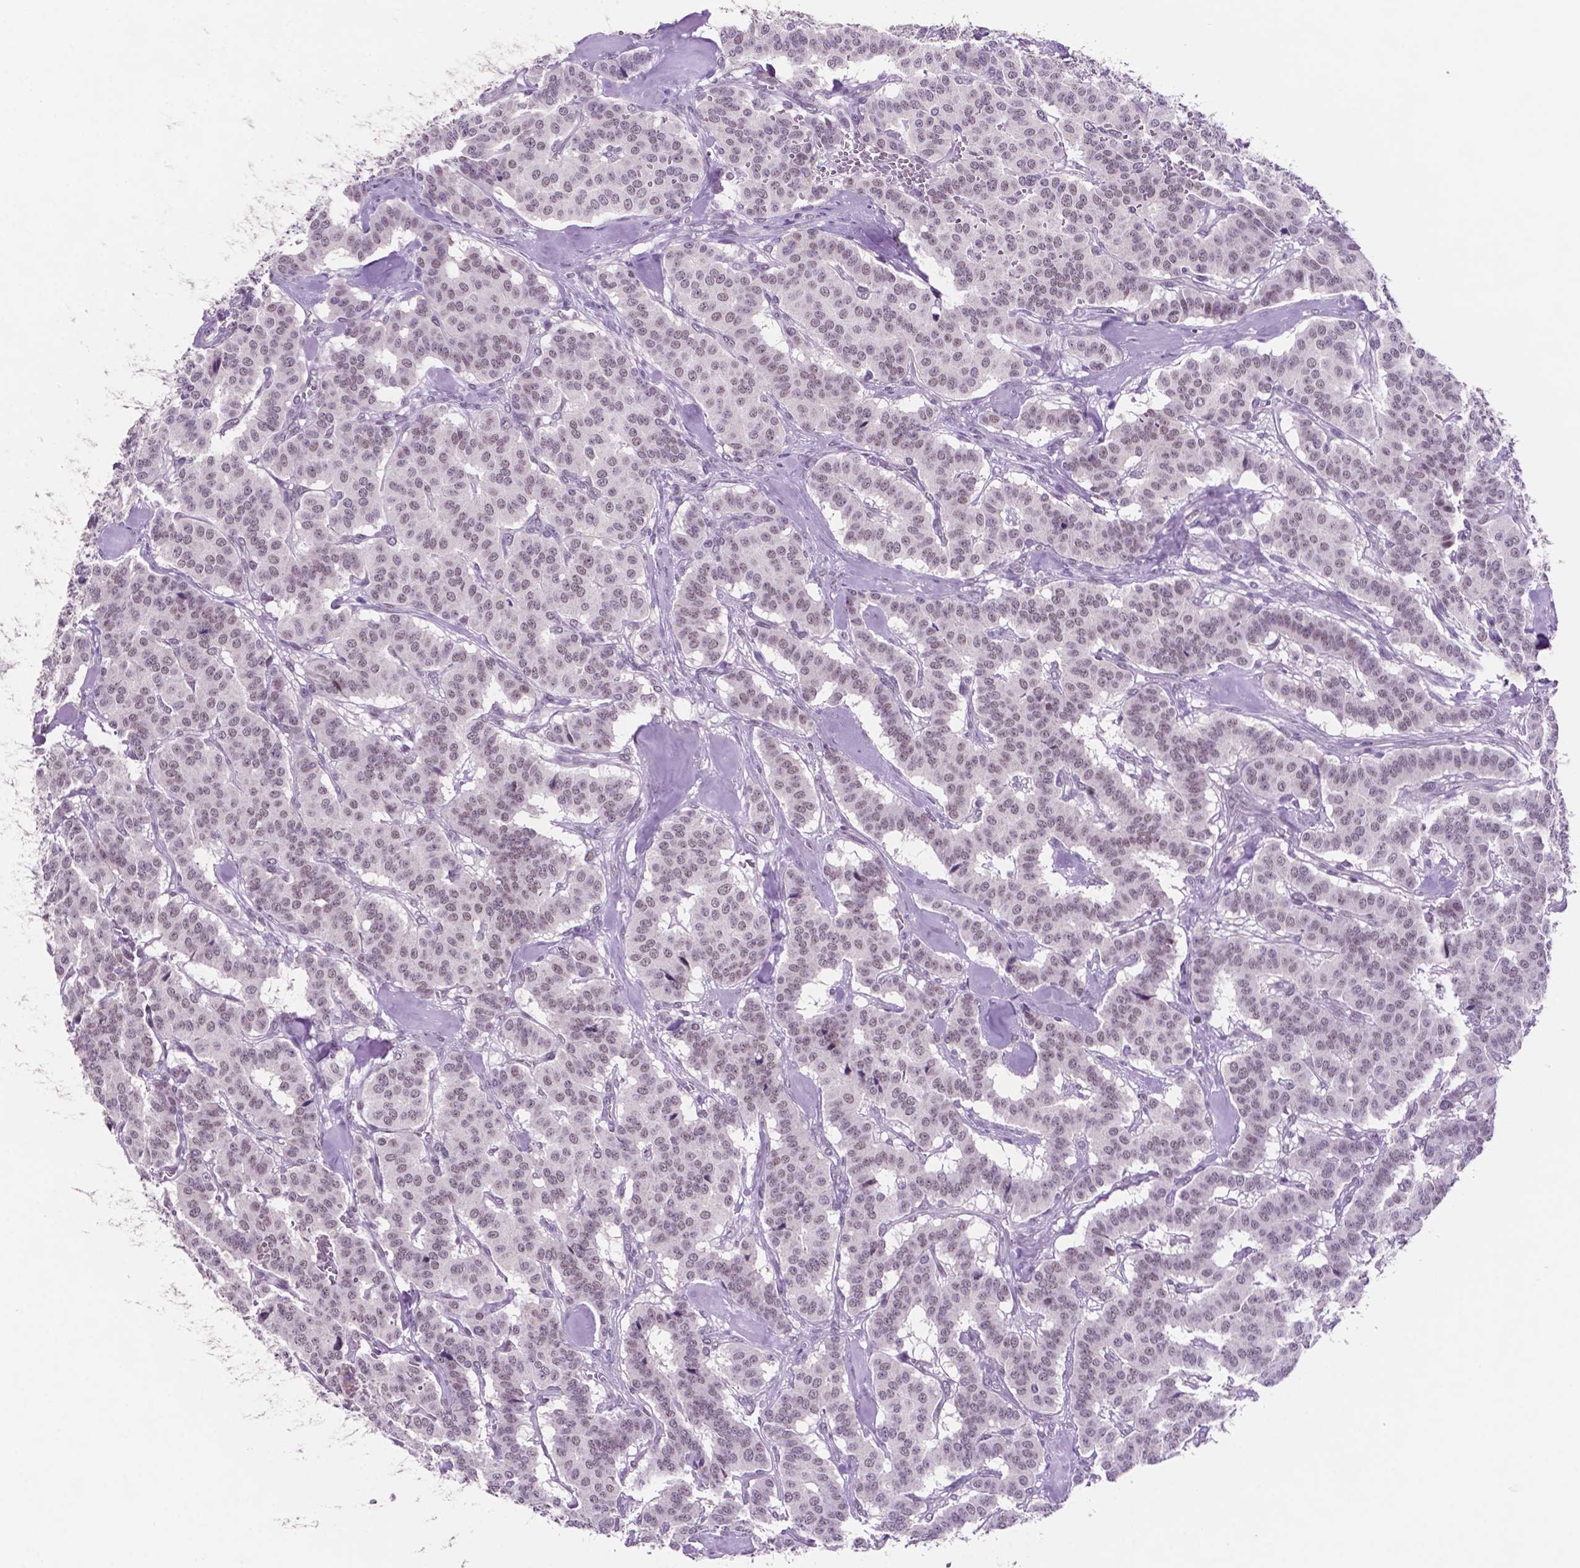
{"staining": {"intensity": "weak", "quantity": "<25%", "location": "nuclear"}, "tissue": "carcinoid", "cell_type": "Tumor cells", "image_type": "cancer", "snomed": [{"axis": "morphology", "description": "Normal tissue, NOS"}, {"axis": "morphology", "description": "Carcinoid, malignant, NOS"}, {"axis": "topography", "description": "Lung"}], "caption": "Micrograph shows no protein staining in tumor cells of carcinoid tissue.", "gene": "NCOR1", "patient": {"sex": "female", "age": 46}}